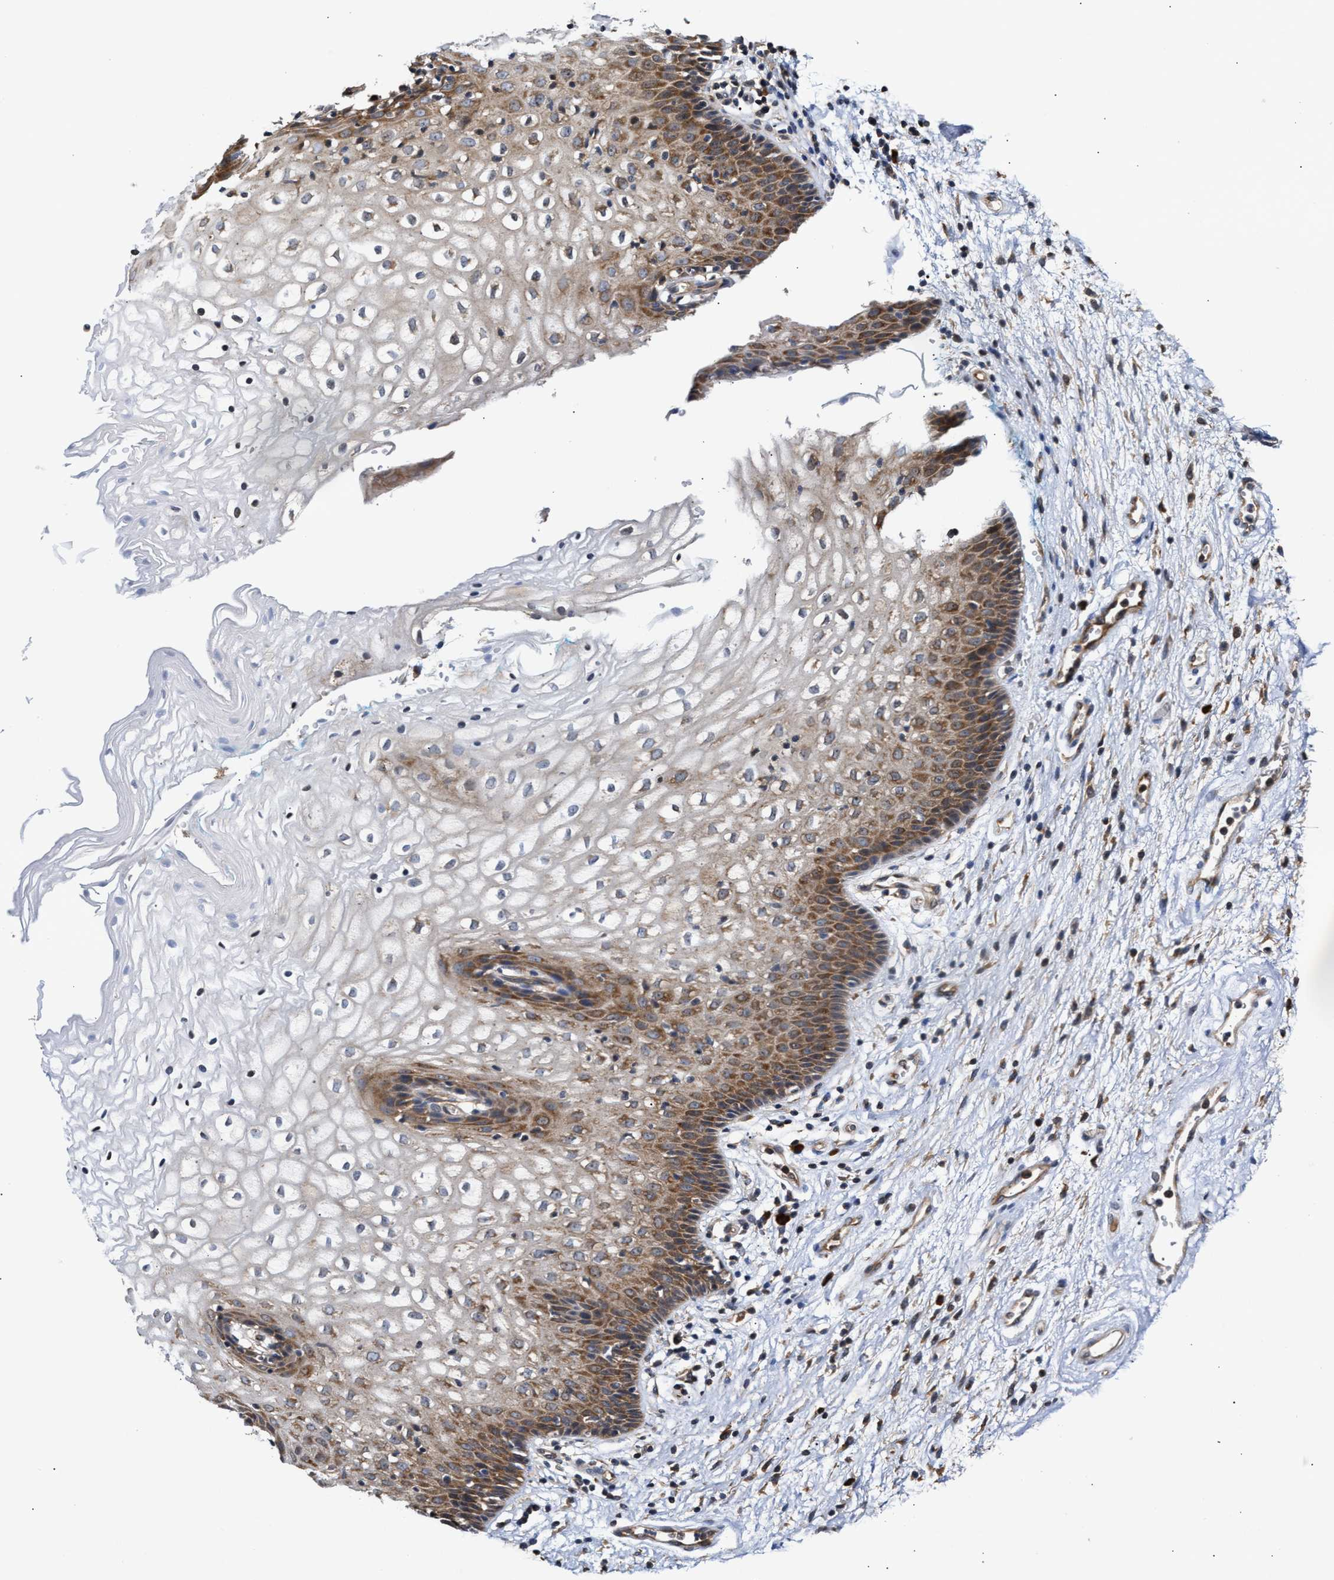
{"staining": {"intensity": "moderate", "quantity": "25%-75%", "location": "cytoplasmic/membranous"}, "tissue": "vagina", "cell_type": "Squamous epithelial cells", "image_type": "normal", "snomed": [{"axis": "morphology", "description": "Normal tissue, NOS"}, {"axis": "topography", "description": "Vagina"}], "caption": "DAB (3,3'-diaminobenzidine) immunohistochemical staining of normal human vagina demonstrates moderate cytoplasmic/membranous protein positivity in about 25%-75% of squamous epithelial cells. The staining was performed using DAB (3,3'-diaminobenzidine) to visualize the protein expression in brown, while the nuclei were stained in blue with hematoxylin (Magnification: 20x).", "gene": "CLIP2", "patient": {"sex": "female", "age": 34}}